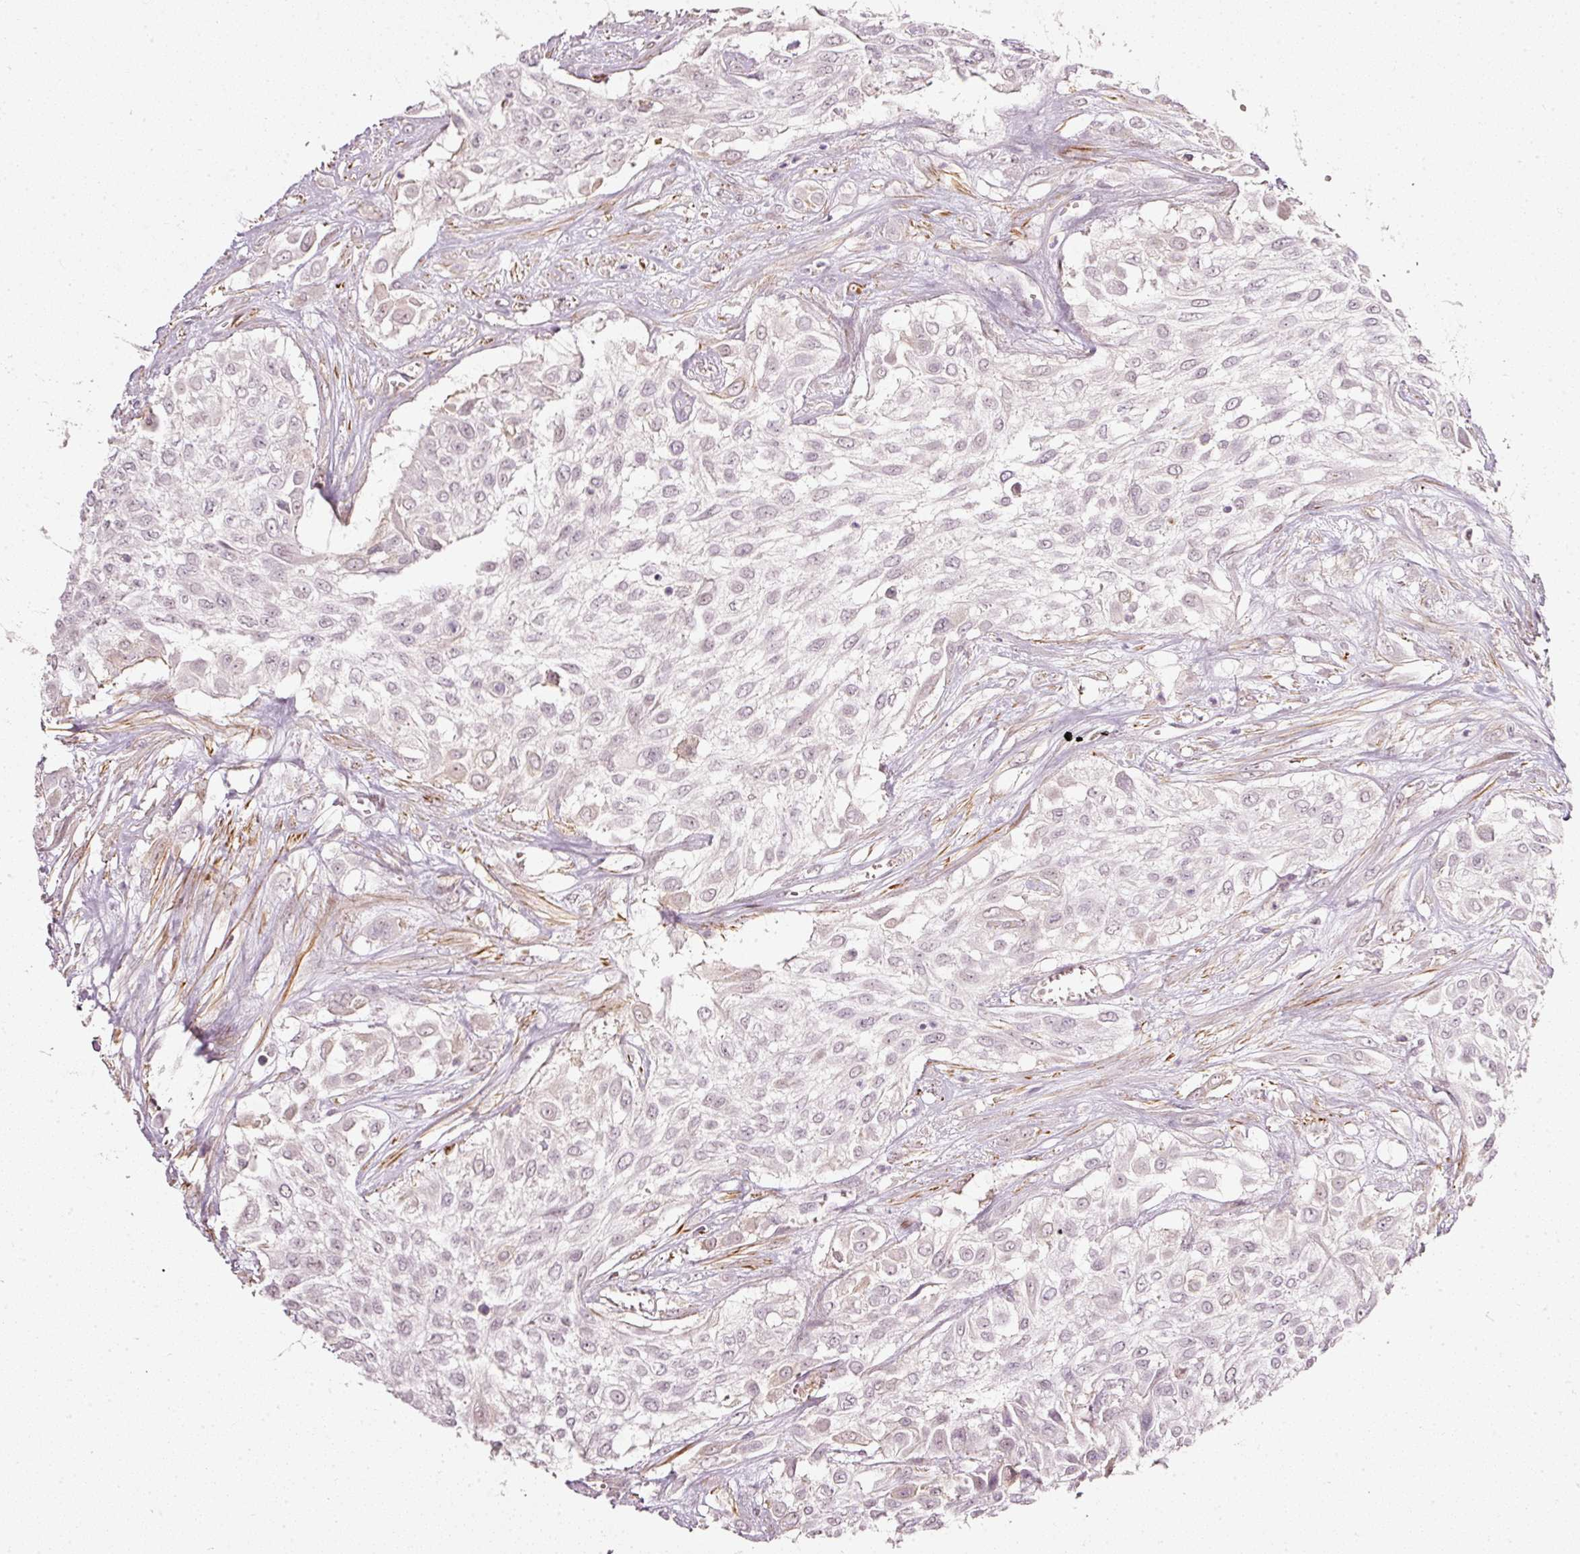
{"staining": {"intensity": "negative", "quantity": "none", "location": "none"}, "tissue": "urothelial cancer", "cell_type": "Tumor cells", "image_type": "cancer", "snomed": [{"axis": "morphology", "description": "Urothelial carcinoma, High grade"}, {"axis": "topography", "description": "Urinary bladder"}], "caption": "This is an IHC histopathology image of human urothelial cancer. There is no staining in tumor cells.", "gene": "TOGARAM1", "patient": {"sex": "male", "age": 57}}